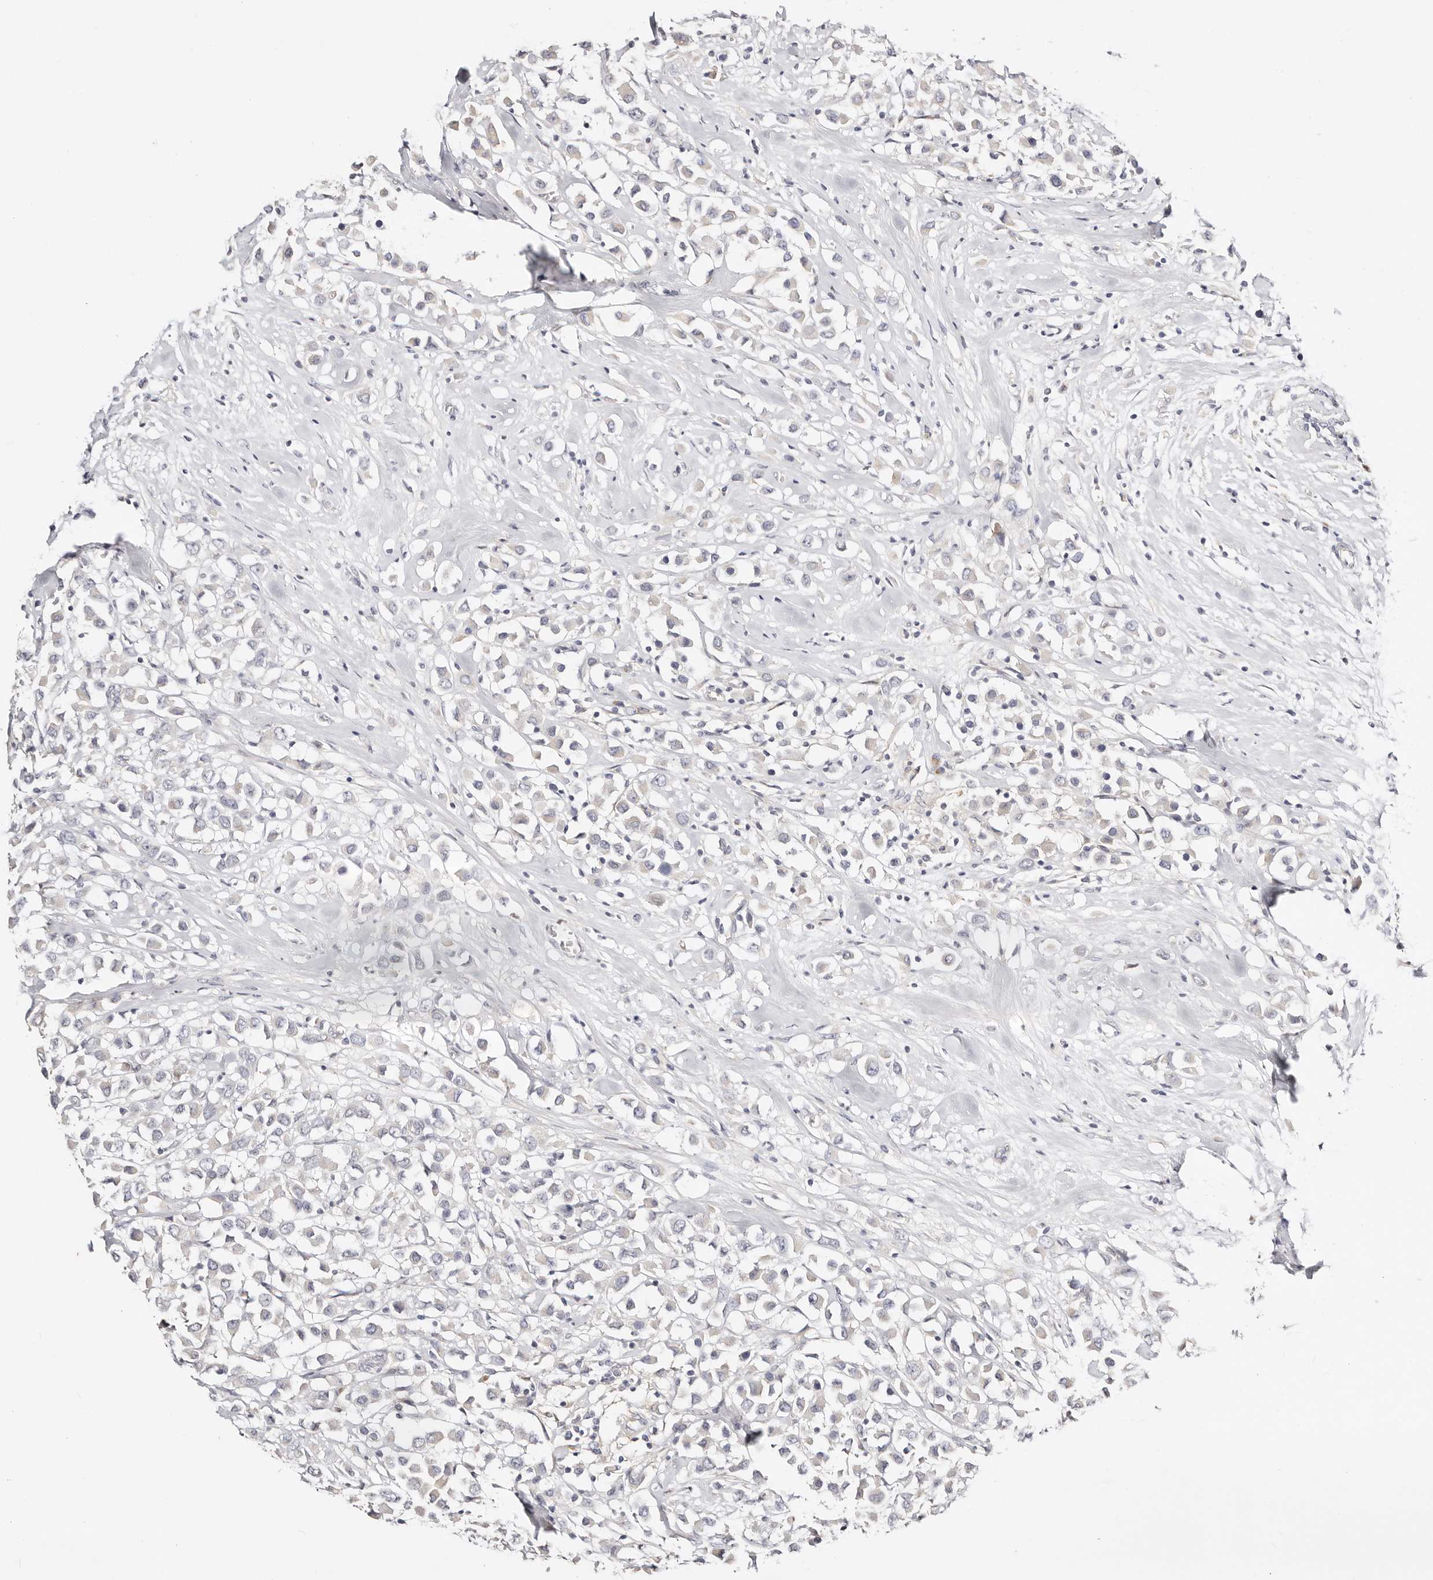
{"staining": {"intensity": "negative", "quantity": "none", "location": "none"}, "tissue": "breast cancer", "cell_type": "Tumor cells", "image_type": "cancer", "snomed": [{"axis": "morphology", "description": "Duct carcinoma"}, {"axis": "topography", "description": "Breast"}], "caption": "Tumor cells show no significant protein expression in breast cancer.", "gene": "DNASE1", "patient": {"sex": "female", "age": 61}}